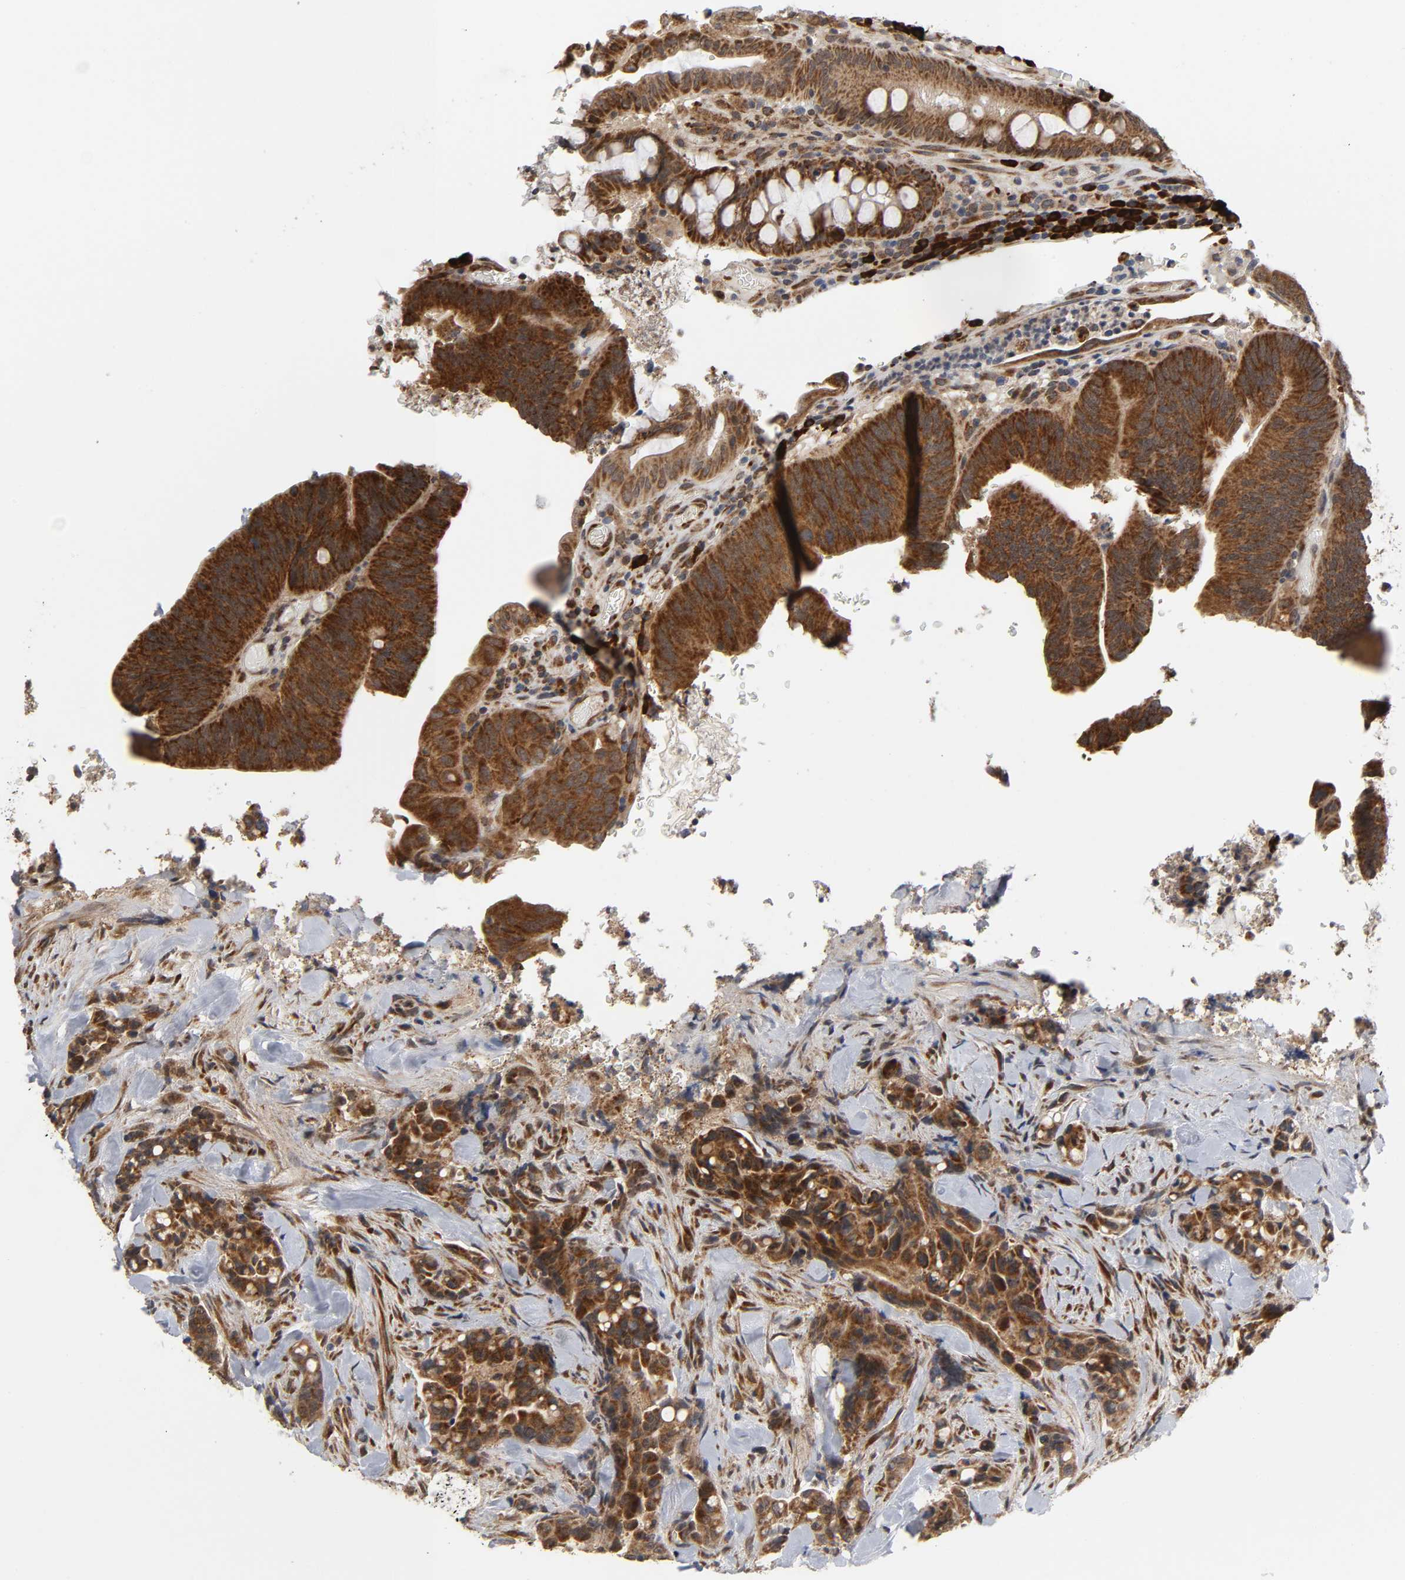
{"staining": {"intensity": "strong", "quantity": ">75%", "location": "cytoplasmic/membranous"}, "tissue": "colorectal cancer", "cell_type": "Tumor cells", "image_type": "cancer", "snomed": [{"axis": "morphology", "description": "Normal tissue, NOS"}, {"axis": "morphology", "description": "Adenocarcinoma, NOS"}, {"axis": "topography", "description": "Colon"}], "caption": "Colorectal cancer (adenocarcinoma) stained with immunohistochemistry (IHC) displays strong cytoplasmic/membranous staining in about >75% of tumor cells.", "gene": "SLC30A9", "patient": {"sex": "male", "age": 82}}